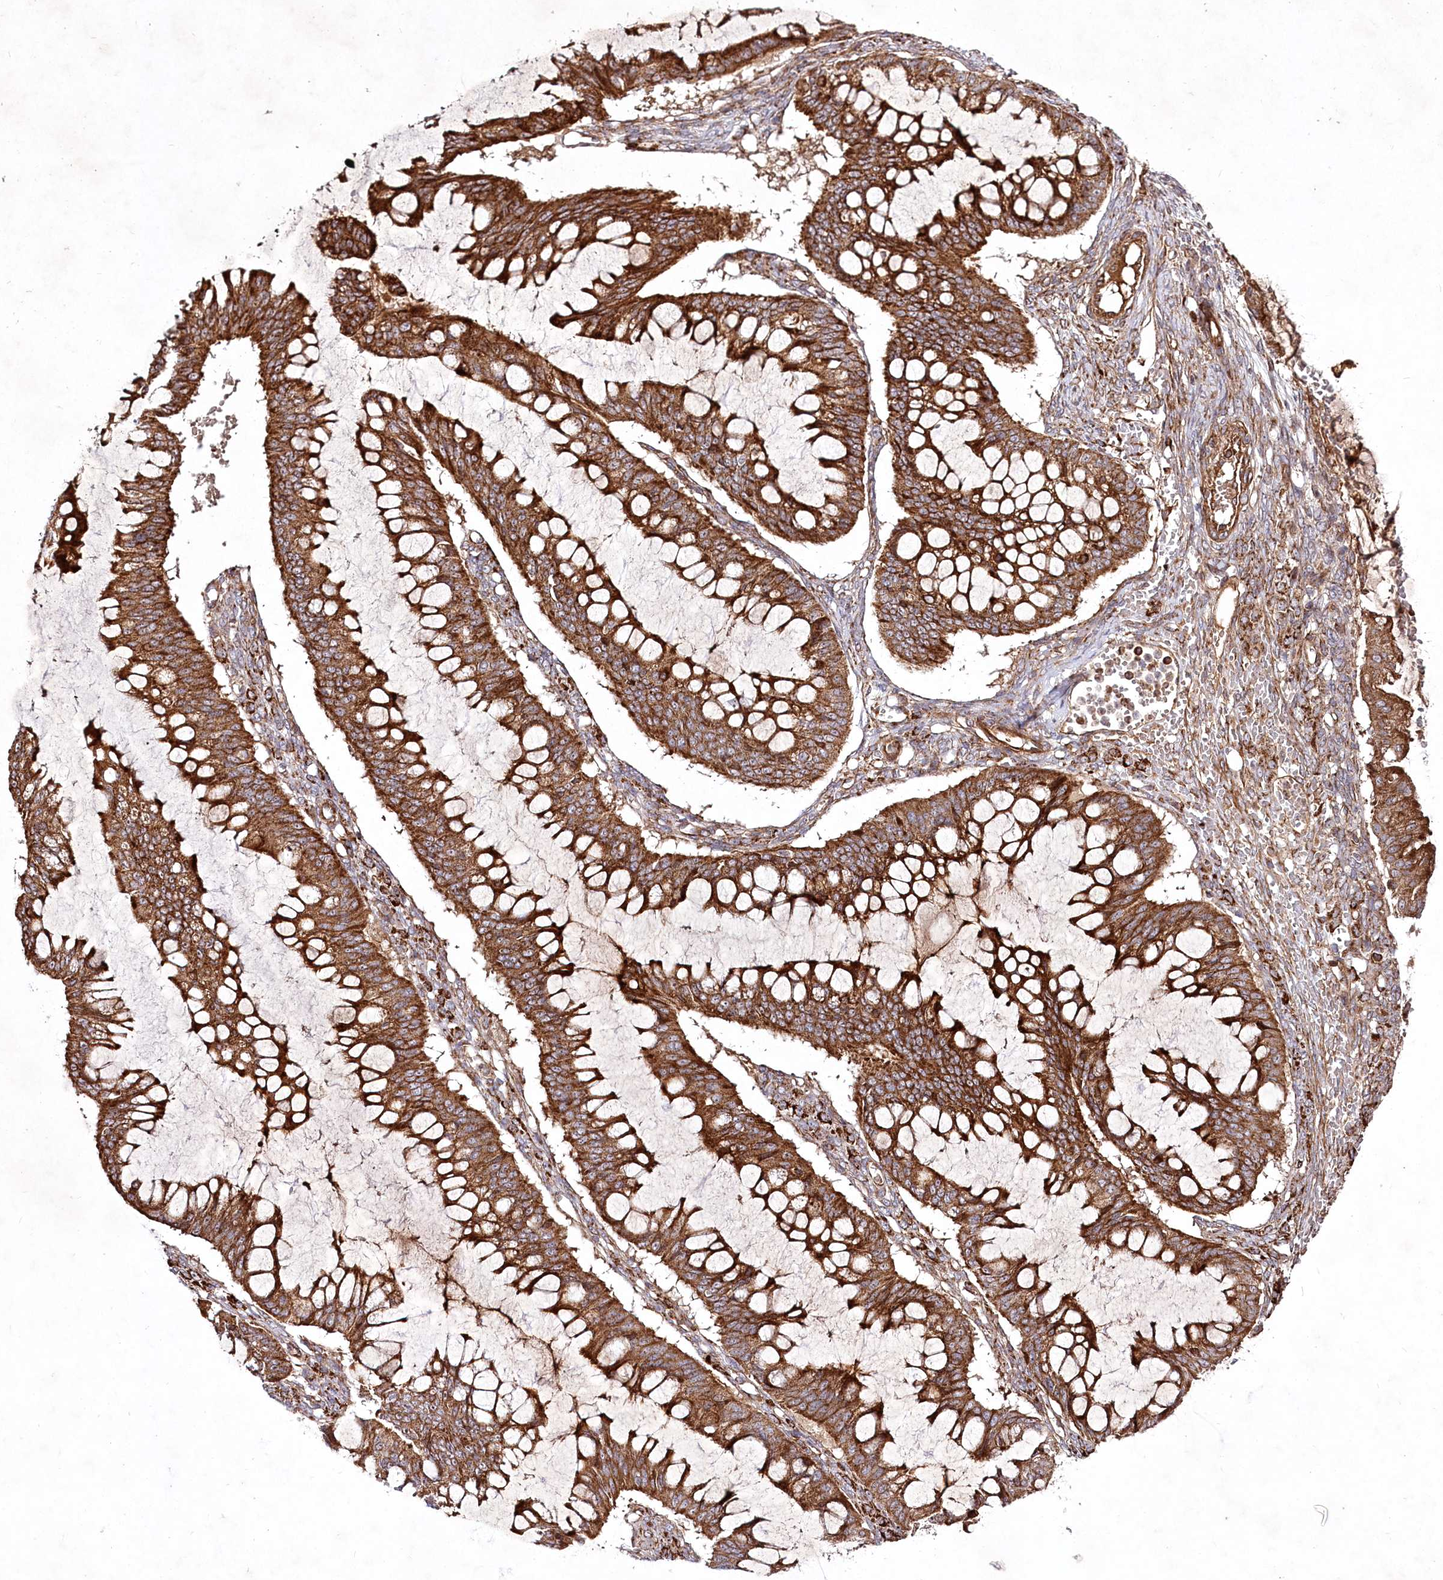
{"staining": {"intensity": "strong", "quantity": ">75%", "location": "cytoplasmic/membranous"}, "tissue": "ovarian cancer", "cell_type": "Tumor cells", "image_type": "cancer", "snomed": [{"axis": "morphology", "description": "Cystadenocarcinoma, mucinous, NOS"}, {"axis": "topography", "description": "Ovary"}], "caption": "High-power microscopy captured an IHC image of ovarian mucinous cystadenocarcinoma, revealing strong cytoplasmic/membranous positivity in about >75% of tumor cells.", "gene": "PSTK", "patient": {"sex": "female", "age": 73}}